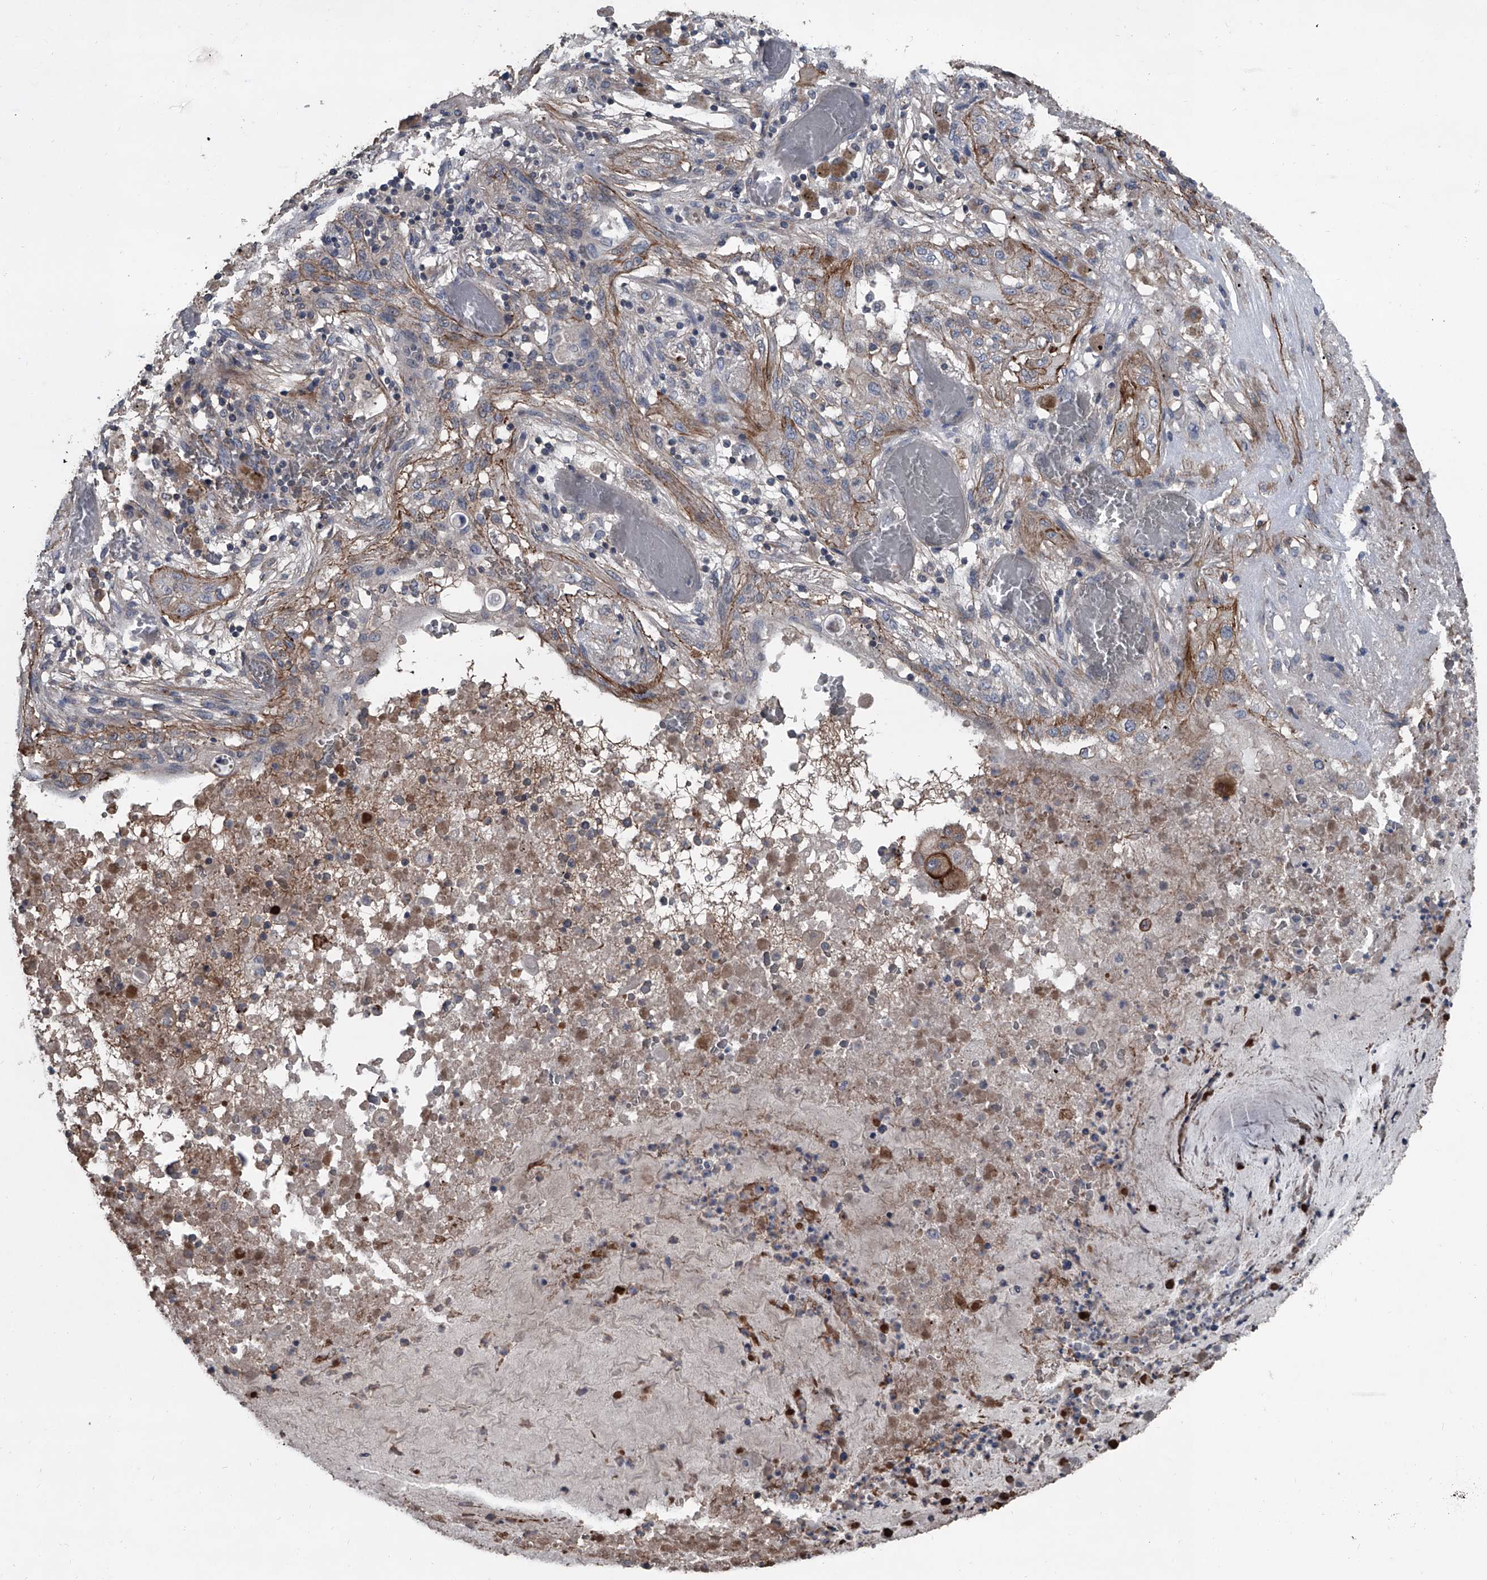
{"staining": {"intensity": "weak", "quantity": "25%-75%", "location": "cytoplasmic/membranous"}, "tissue": "lung cancer", "cell_type": "Tumor cells", "image_type": "cancer", "snomed": [{"axis": "morphology", "description": "Squamous cell carcinoma, NOS"}, {"axis": "topography", "description": "Lung"}], "caption": "Immunohistochemistry (IHC) photomicrograph of lung cancer (squamous cell carcinoma) stained for a protein (brown), which demonstrates low levels of weak cytoplasmic/membranous expression in approximately 25%-75% of tumor cells.", "gene": "OARD1", "patient": {"sex": "female", "age": 47}}